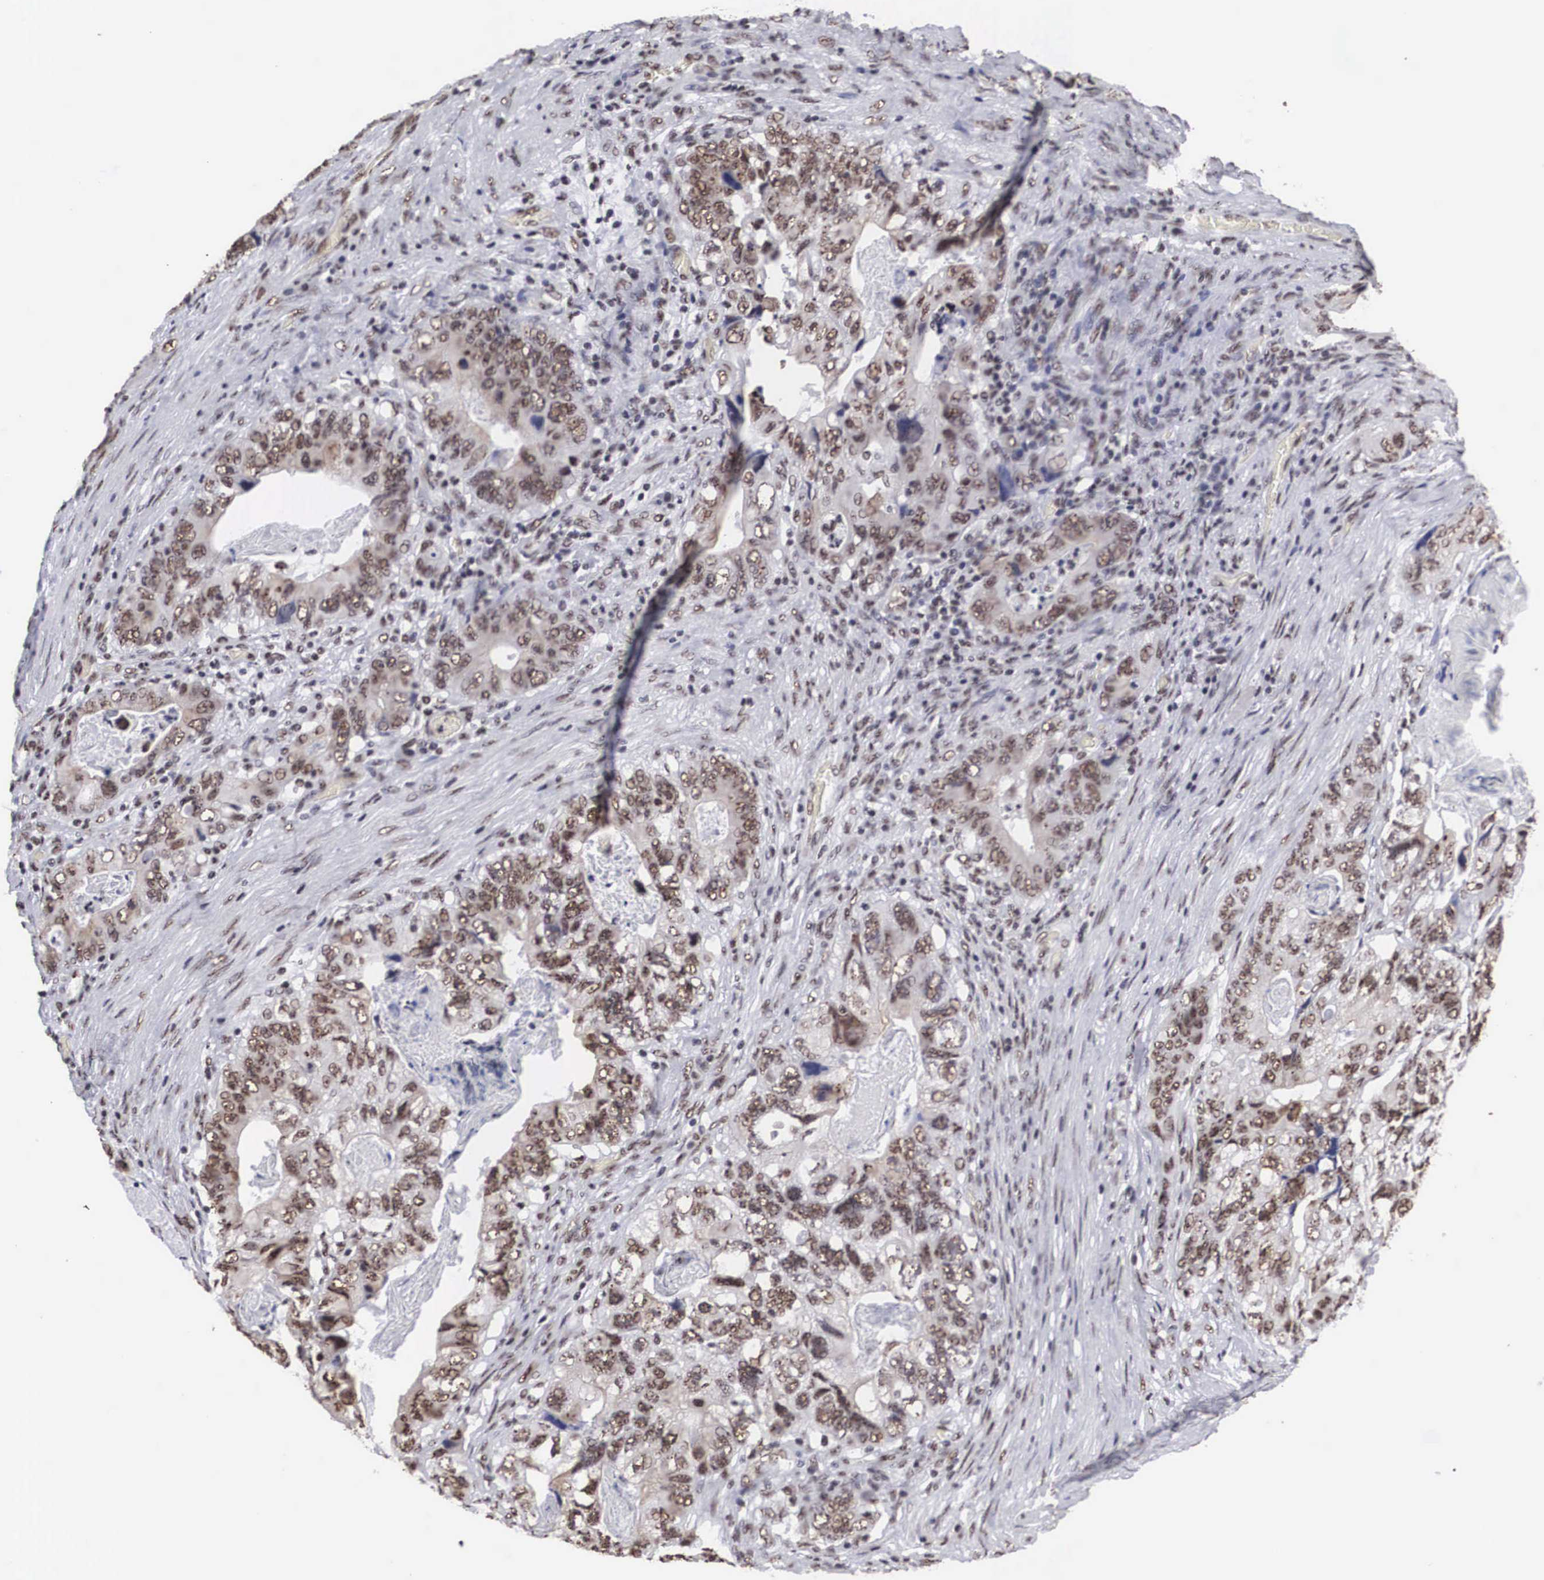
{"staining": {"intensity": "moderate", "quantity": ">75%", "location": "nuclear"}, "tissue": "colorectal cancer", "cell_type": "Tumor cells", "image_type": "cancer", "snomed": [{"axis": "morphology", "description": "Adenocarcinoma, NOS"}, {"axis": "topography", "description": "Rectum"}], "caption": "An immunohistochemistry image of tumor tissue is shown. Protein staining in brown highlights moderate nuclear positivity in colorectal cancer within tumor cells.", "gene": "ACIN1", "patient": {"sex": "female", "age": 82}}